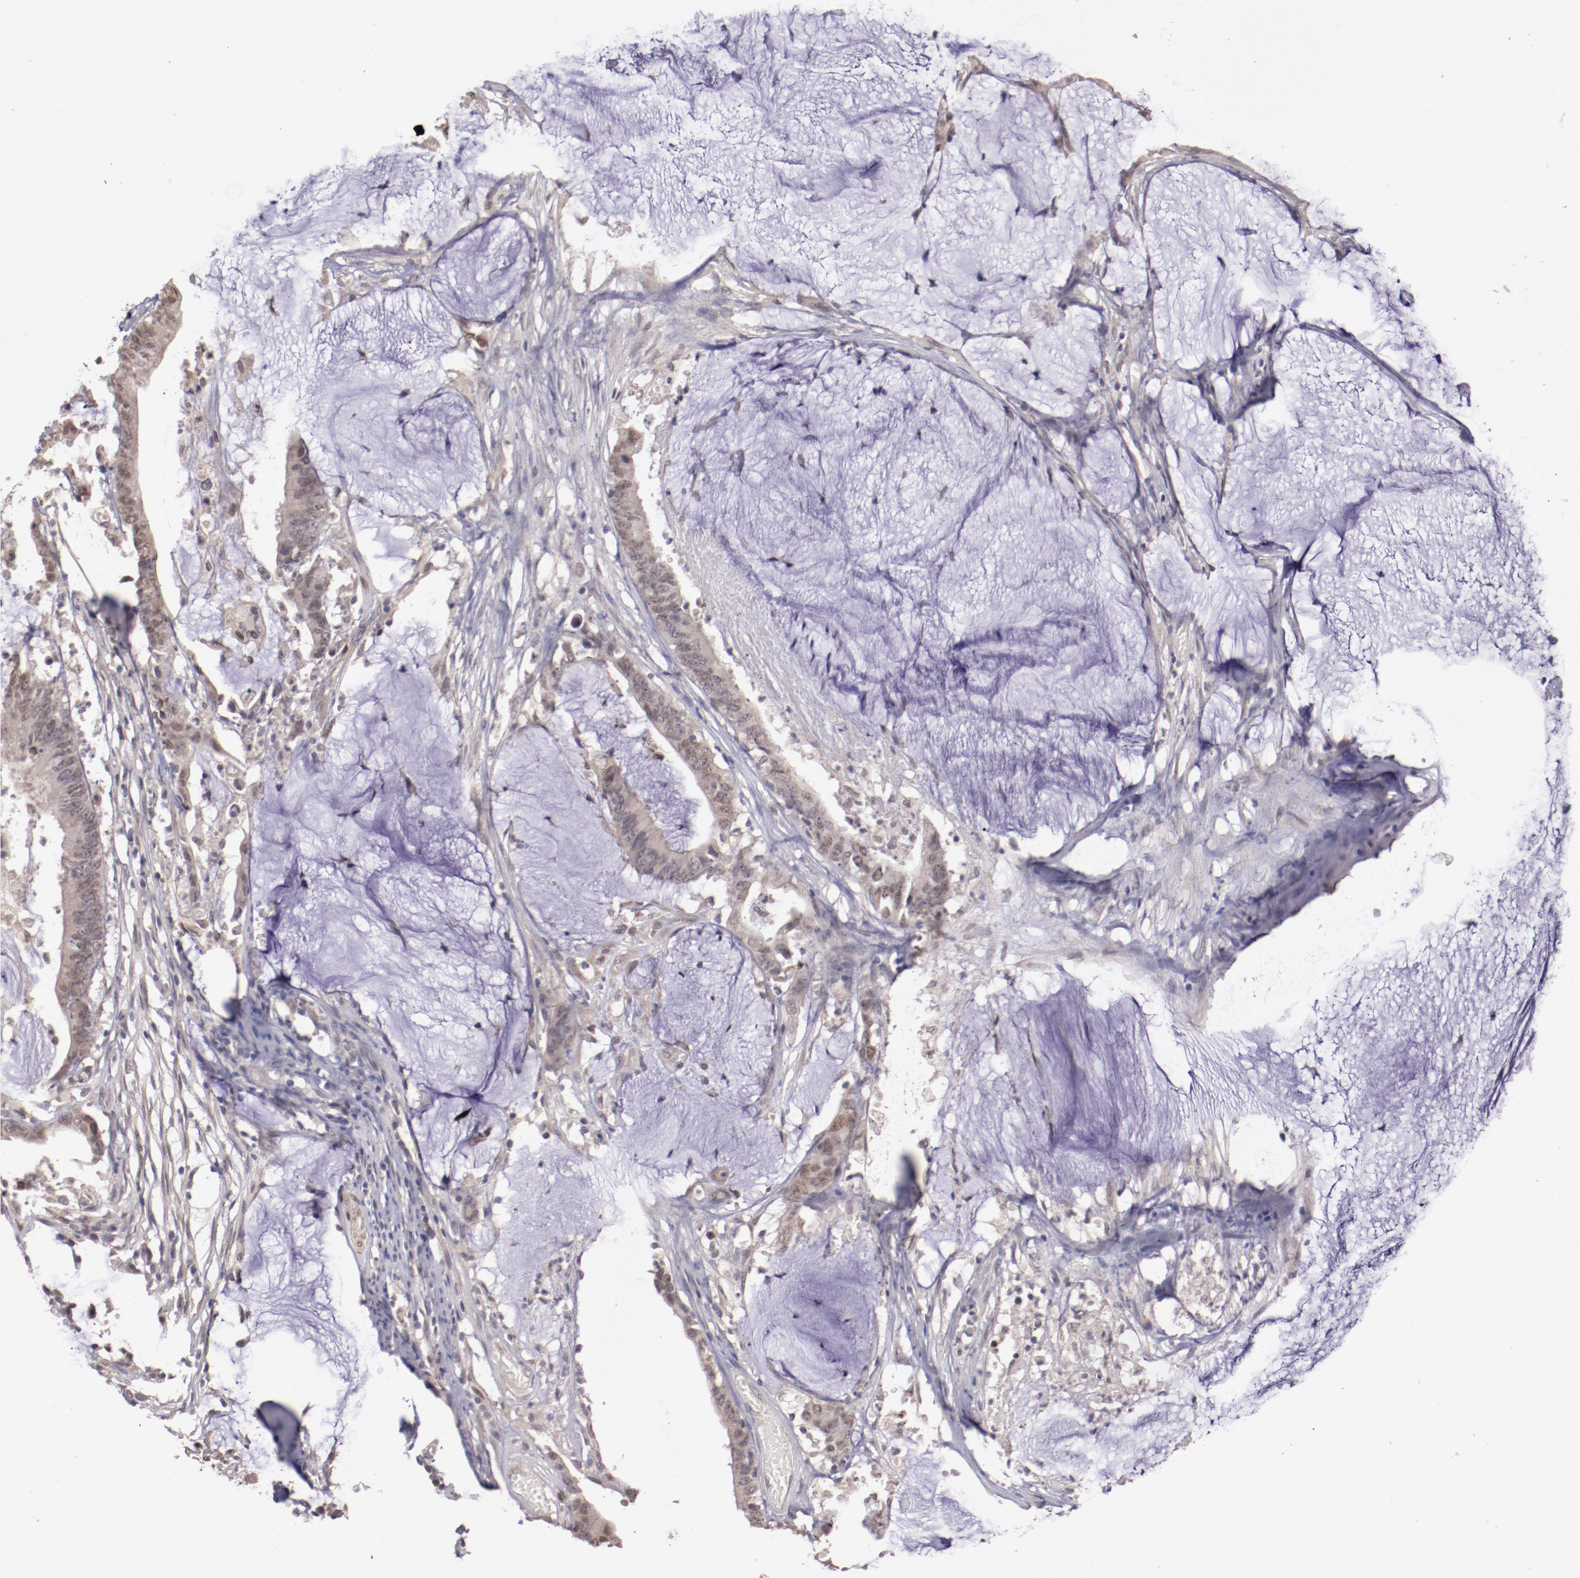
{"staining": {"intensity": "weak", "quantity": ">75%", "location": "cytoplasmic/membranous"}, "tissue": "colorectal cancer", "cell_type": "Tumor cells", "image_type": "cancer", "snomed": [{"axis": "morphology", "description": "Adenocarcinoma, NOS"}, {"axis": "topography", "description": "Rectum"}], "caption": "Immunohistochemistry (IHC) image of neoplastic tissue: colorectal adenocarcinoma stained using immunohistochemistry reveals low levels of weak protein expression localized specifically in the cytoplasmic/membranous of tumor cells, appearing as a cytoplasmic/membranous brown color.", "gene": "NUP62CL", "patient": {"sex": "female", "age": 66}}